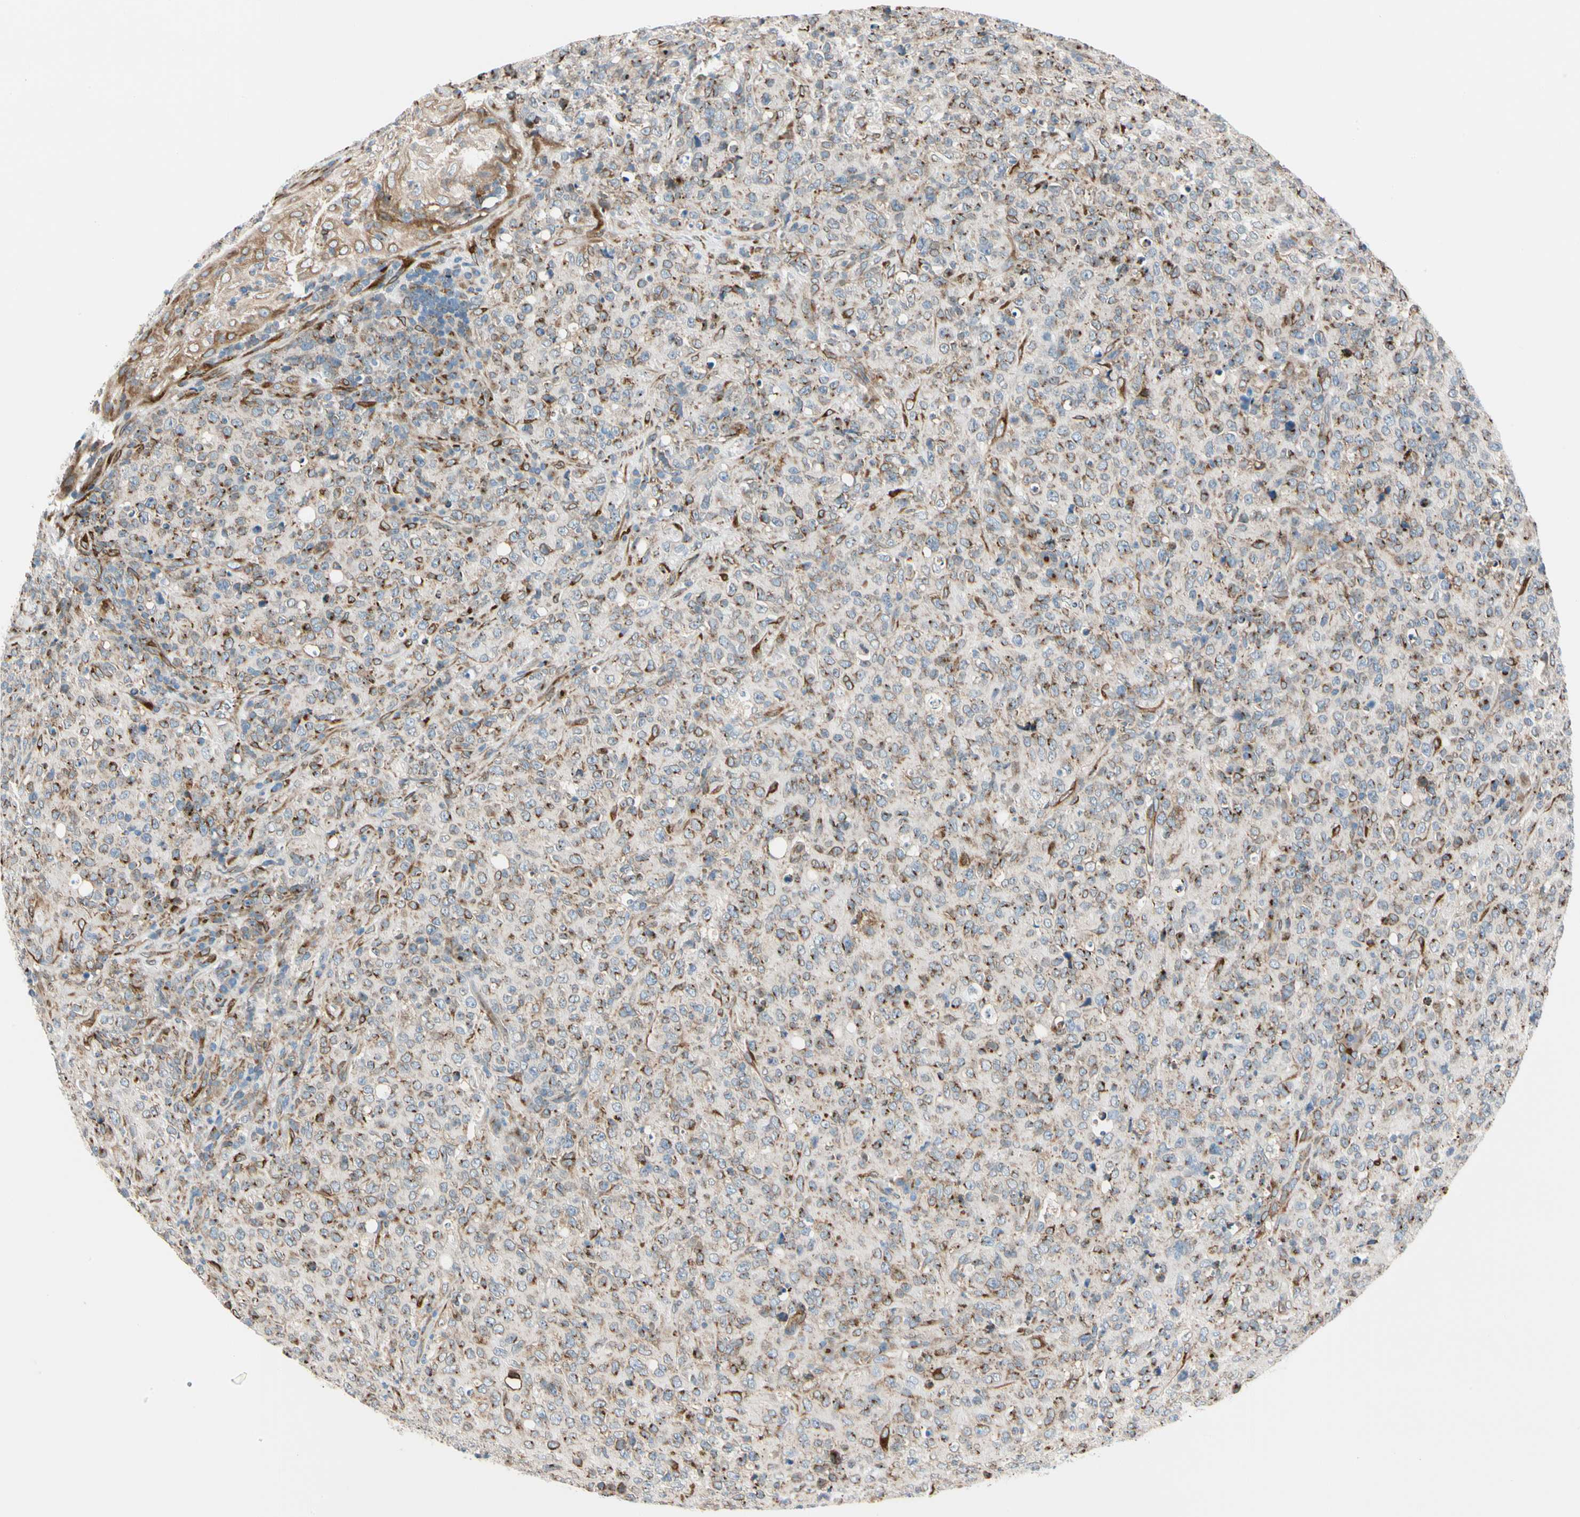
{"staining": {"intensity": "moderate", "quantity": "<25%", "location": "cytoplasmic/membranous"}, "tissue": "lymphoma", "cell_type": "Tumor cells", "image_type": "cancer", "snomed": [{"axis": "morphology", "description": "Malignant lymphoma, non-Hodgkin's type, High grade"}, {"axis": "topography", "description": "Tonsil"}], "caption": "The immunohistochemical stain shows moderate cytoplasmic/membranous expression in tumor cells of lymphoma tissue.", "gene": "NUCB1", "patient": {"sex": "female", "age": 36}}